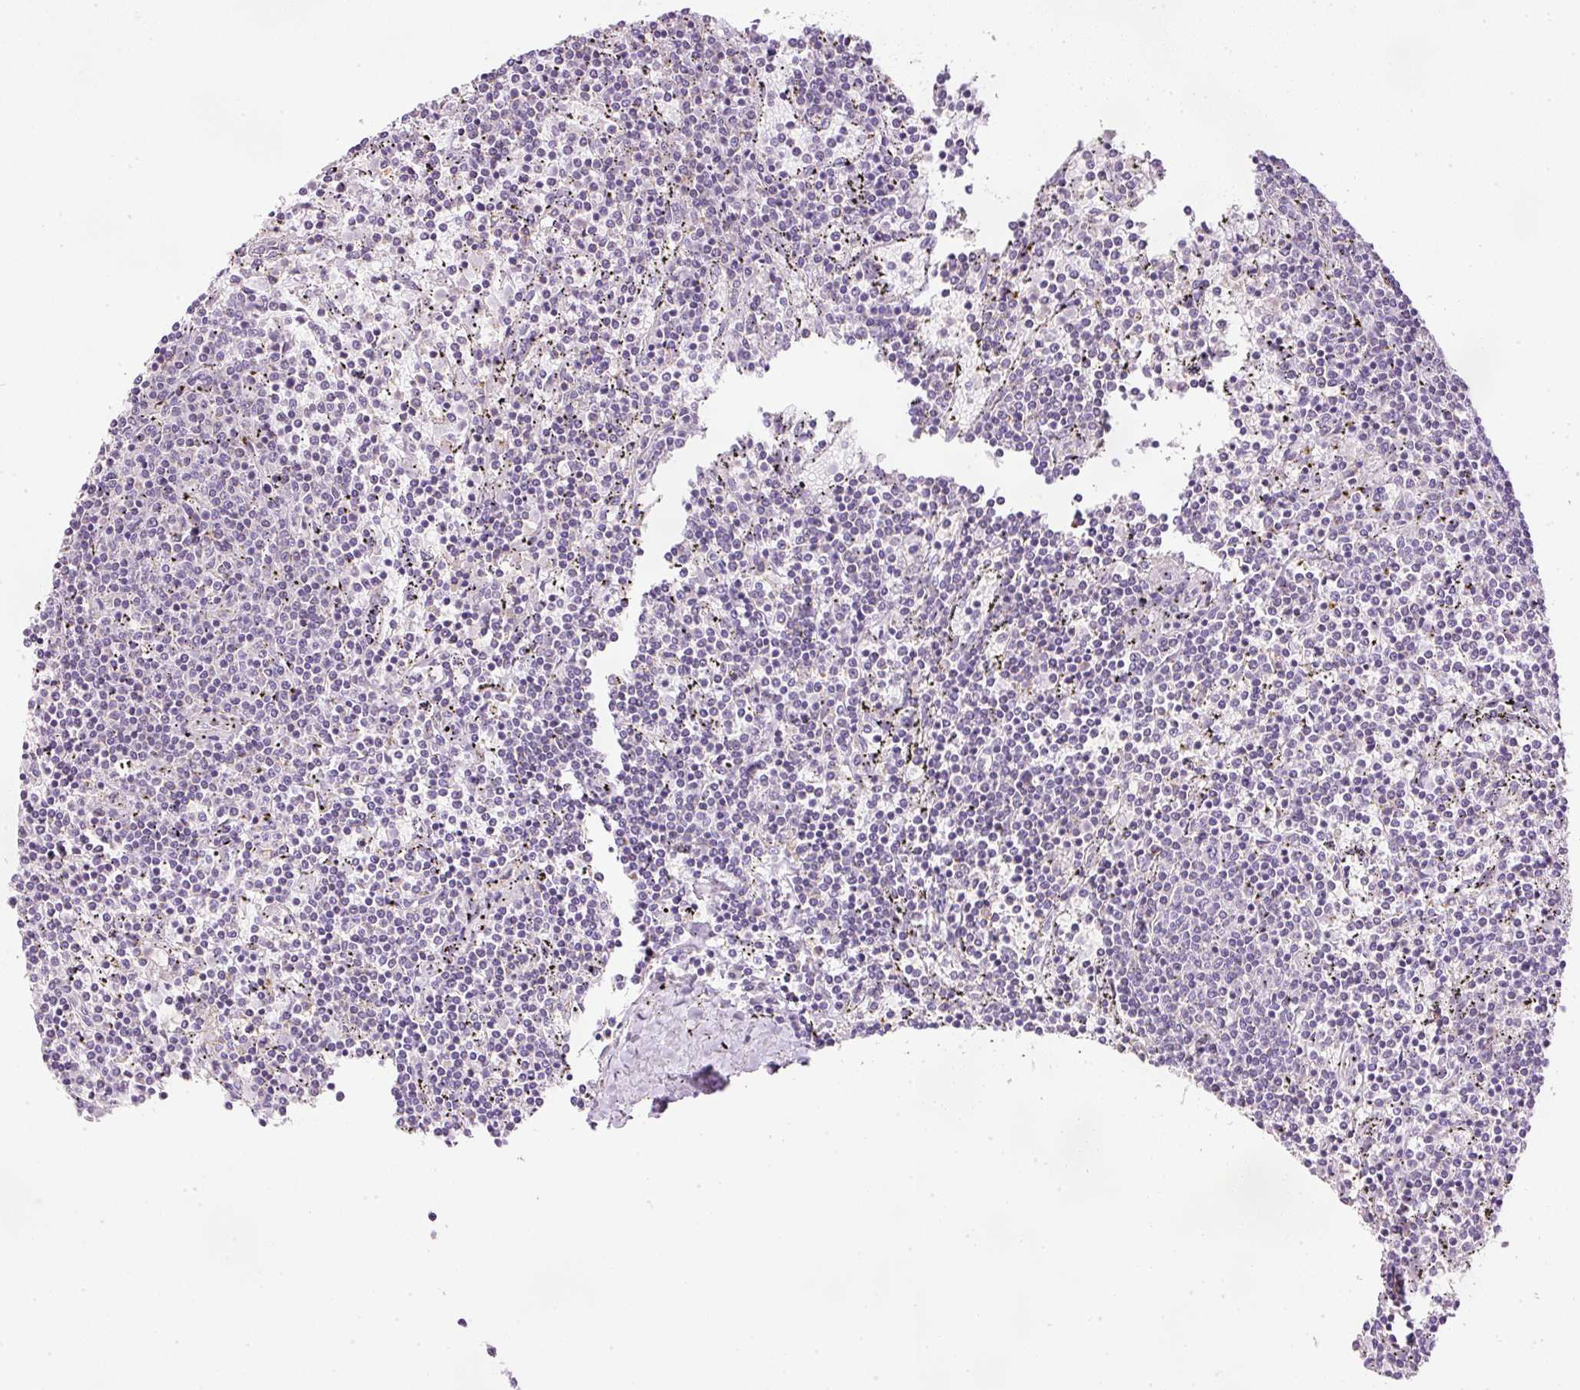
{"staining": {"intensity": "negative", "quantity": "none", "location": "none"}, "tissue": "lymphoma", "cell_type": "Tumor cells", "image_type": "cancer", "snomed": [{"axis": "morphology", "description": "Malignant lymphoma, non-Hodgkin's type, Low grade"}, {"axis": "topography", "description": "Spleen"}], "caption": "Immunohistochemistry (IHC) micrograph of malignant lymphoma, non-Hodgkin's type (low-grade) stained for a protein (brown), which reveals no expression in tumor cells. (Stains: DAB IHC with hematoxylin counter stain, Microscopy: brightfield microscopy at high magnification).", "gene": "KPNA5", "patient": {"sex": "female", "age": 50}}